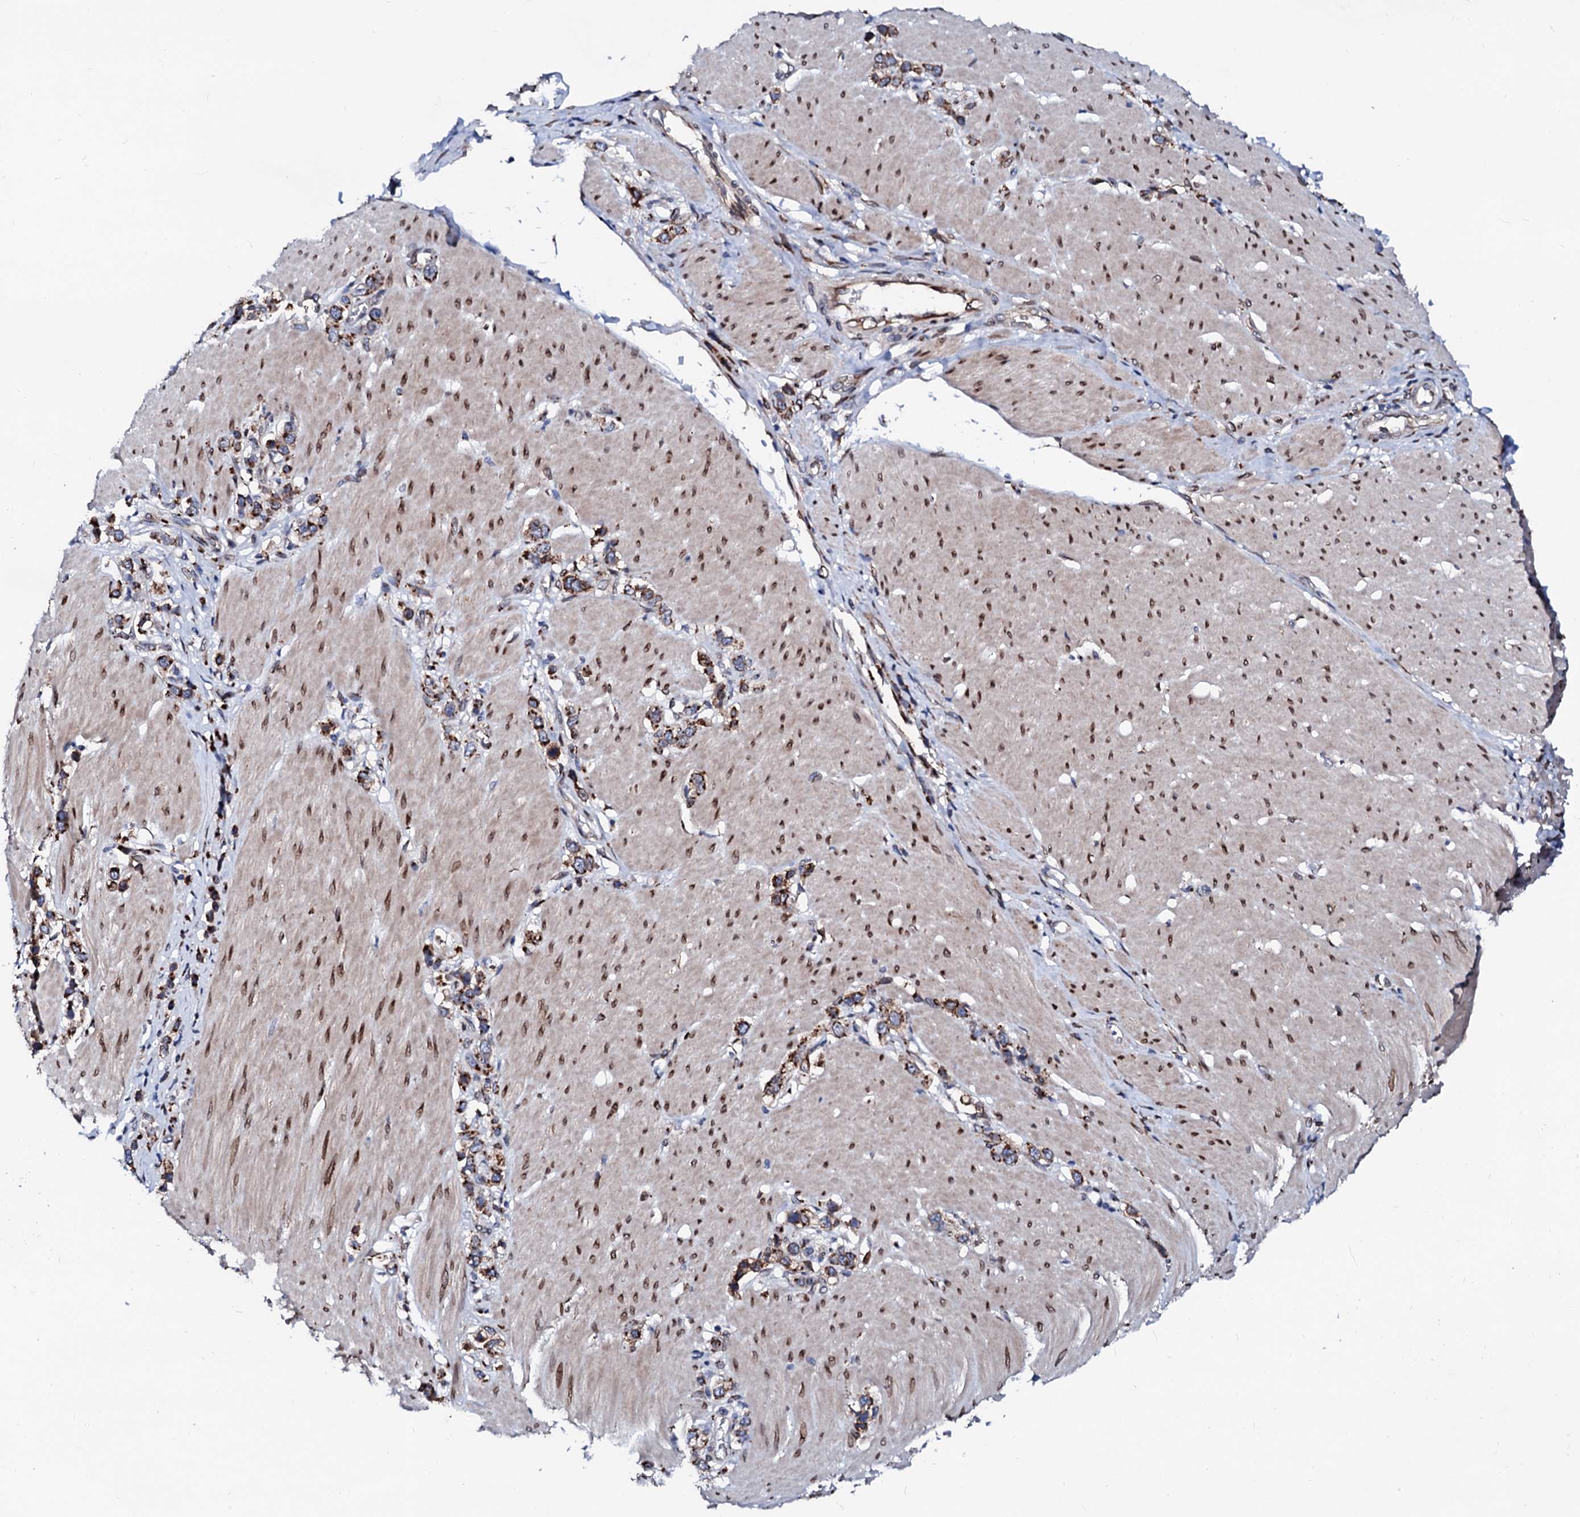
{"staining": {"intensity": "strong", "quantity": ">75%", "location": "cytoplasmic/membranous"}, "tissue": "stomach cancer", "cell_type": "Tumor cells", "image_type": "cancer", "snomed": [{"axis": "morphology", "description": "Normal tissue, NOS"}, {"axis": "morphology", "description": "Adenocarcinoma, NOS"}, {"axis": "topography", "description": "Stomach, upper"}, {"axis": "topography", "description": "Stomach"}], "caption": "This image shows stomach adenocarcinoma stained with IHC to label a protein in brown. The cytoplasmic/membranous of tumor cells show strong positivity for the protein. Nuclei are counter-stained blue.", "gene": "TMCO3", "patient": {"sex": "female", "age": 65}}